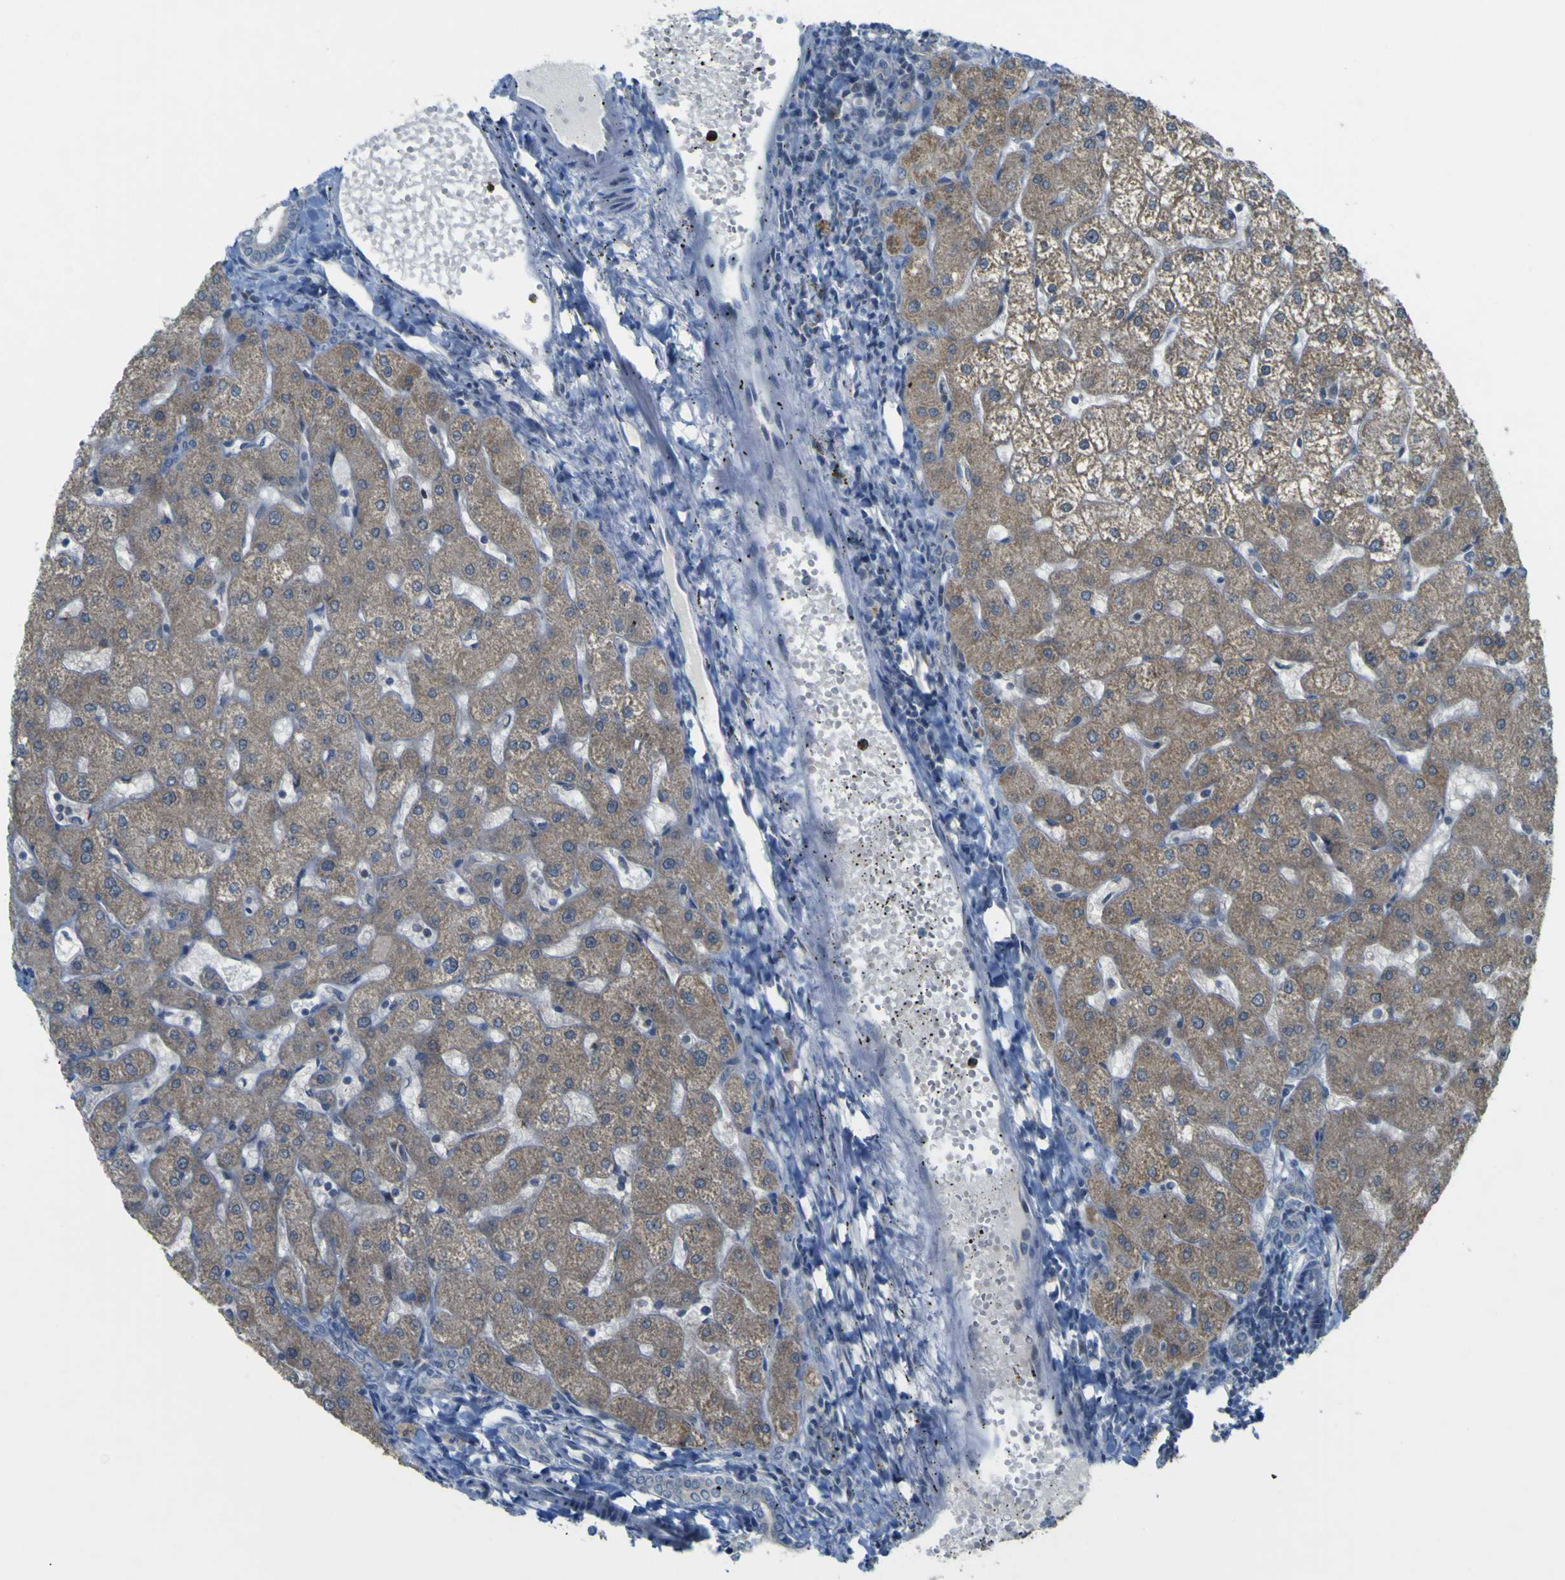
{"staining": {"intensity": "negative", "quantity": "none", "location": "none"}, "tissue": "liver", "cell_type": "Cholangiocytes", "image_type": "normal", "snomed": [{"axis": "morphology", "description": "Normal tissue, NOS"}, {"axis": "topography", "description": "Liver"}], "caption": "This is an immunohistochemistry image of benign human liver. There is no staining in cholangiocytes.", "gene": "IGF2R", "patient": {"sex": "male", "age": 67}}